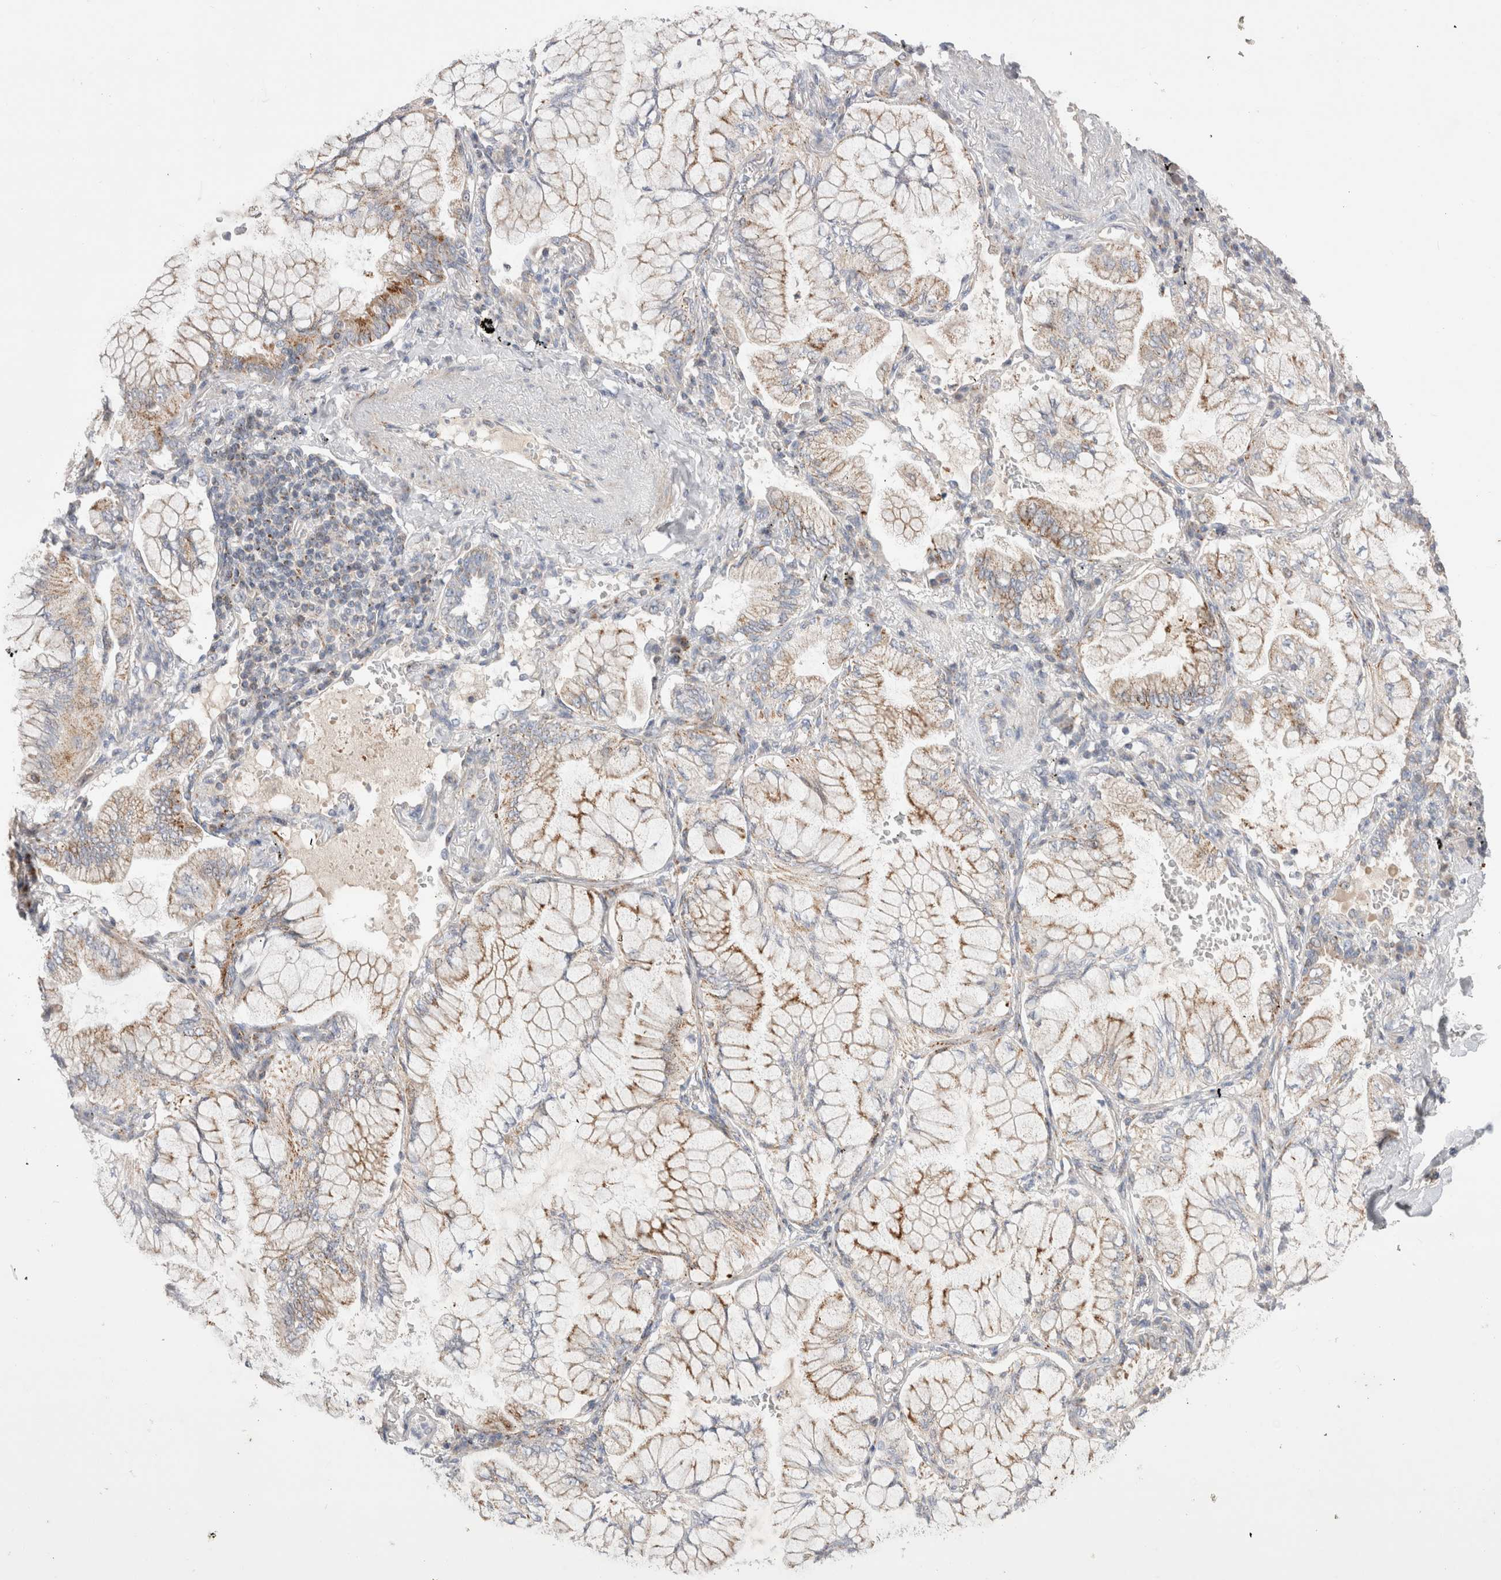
{"staining": {"intensity": "moderate", "quantity": ">75%", "location": "cytoplasmic/membranous"}, "tissue": "lung cancer", "cell_type": "Tumor cells", "image_type": "cancer", "snomed": [{"axis": "morphology", "description": "Adenocarcinoma, NOS"}, {"axis": "topography", "description": "Lung"}], "caption": "Moderate cytoplasmic/membranous staining is seen in about >75% of tumor cells in lung cancer (adenocarcinoma). Immunohistochemistry stains the protein of interest in brown and the nuclei are stained blue.", "gene": "CHADL", "patient": {"sex": "female", "age": 70}}